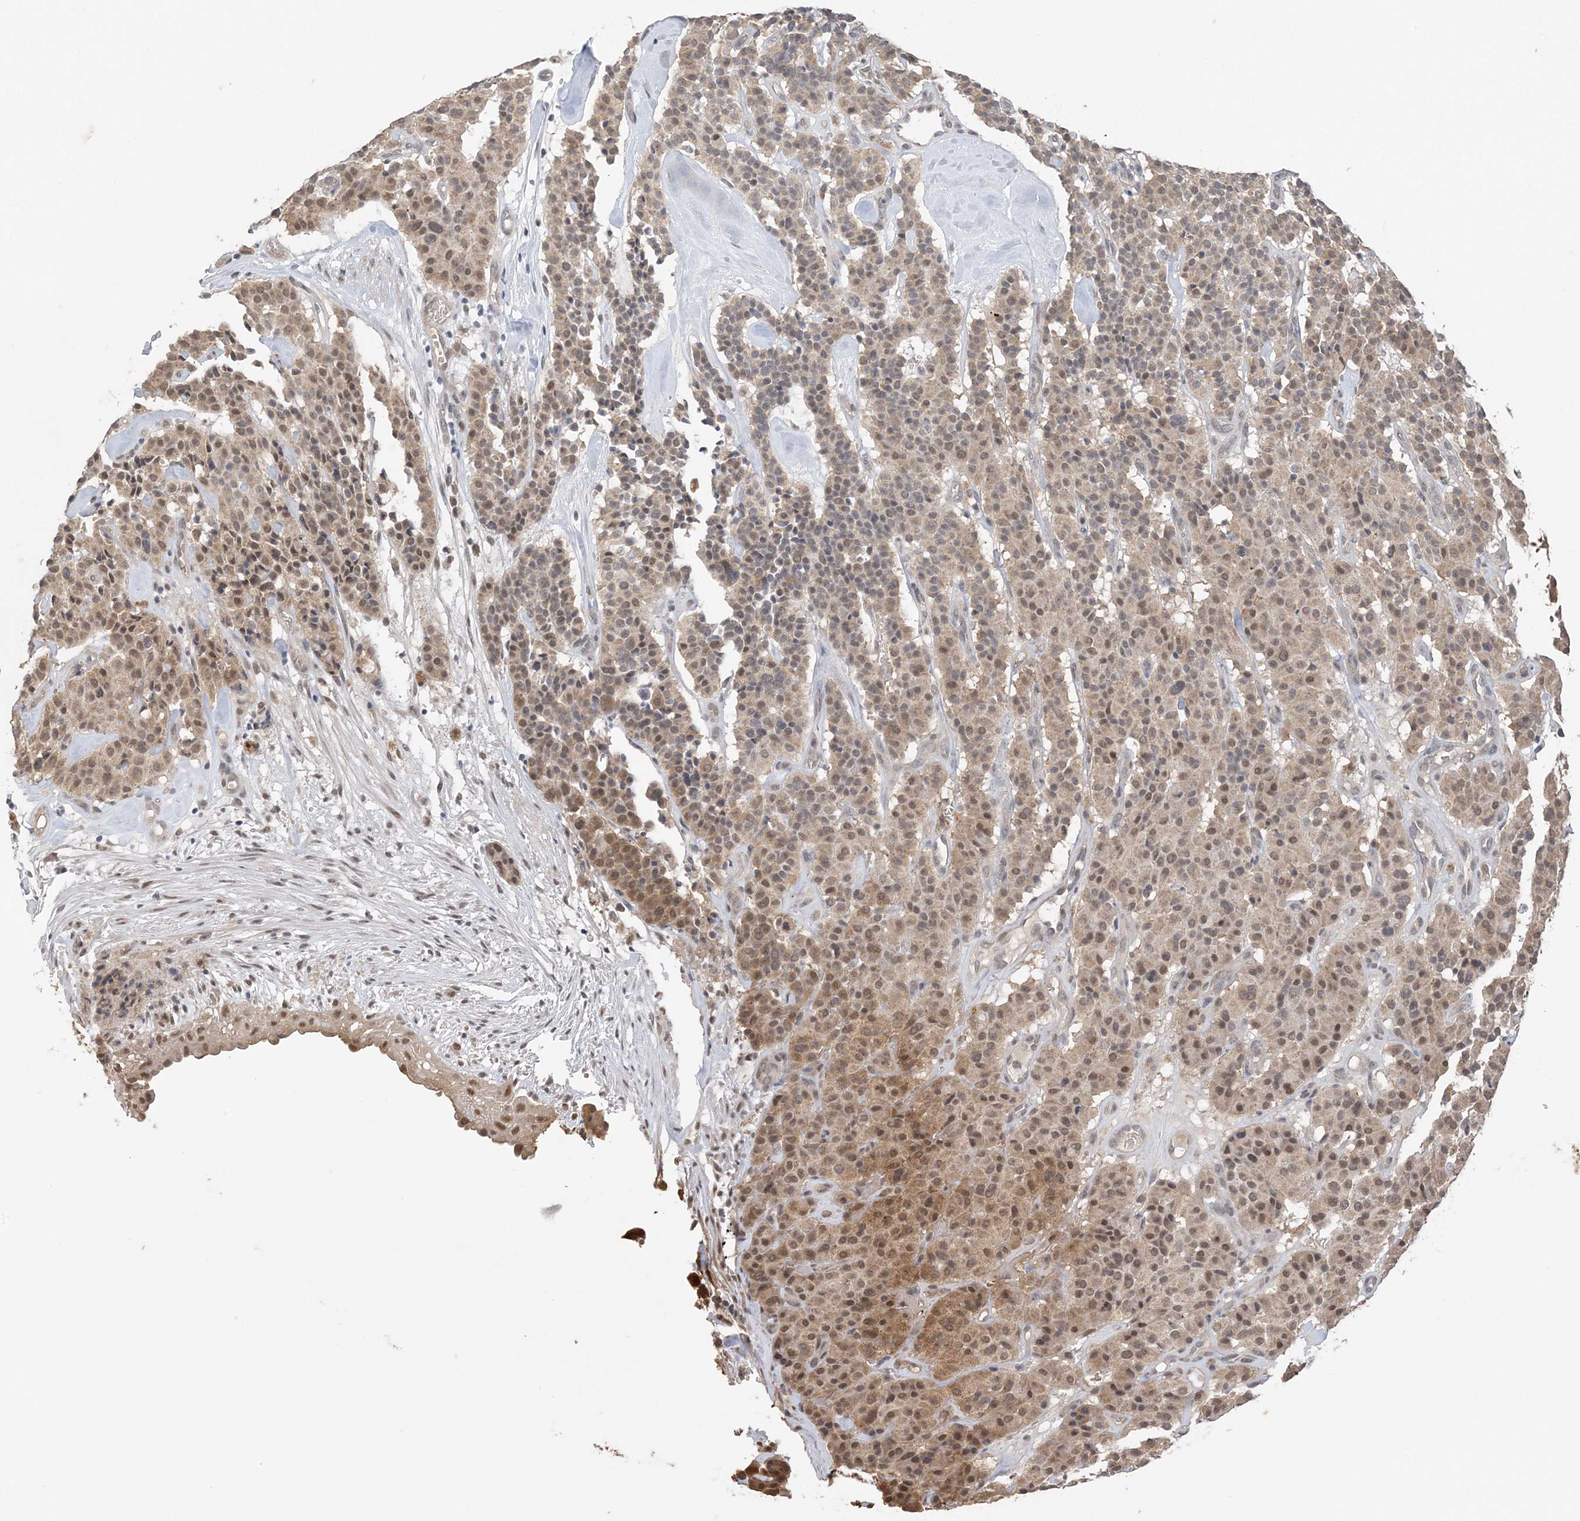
{"staining": {"intensity": "moderate", "quantity": ">75%", "location": "cytoplasmic/membranous,nuclear"}, "tissue": "carcinoid", "cell_type": "Tumor cells", "image_type": "cancer", "snomed": [{"axis": "morphology", "description": "Carcinoid, malignant, NOS"}, {"axis": "topography", "description": "Lung"}], "caption": "IHC (DAB (3,3'-diaminobenzidine)) staining of malignant carcinoid demonstrates moderate cytoplasmic/membranous and nuclear protein expression in about >75% of tumor cells.", "gene": "ZBTB7A", "patient": {"sex": "male", "age": 30}}